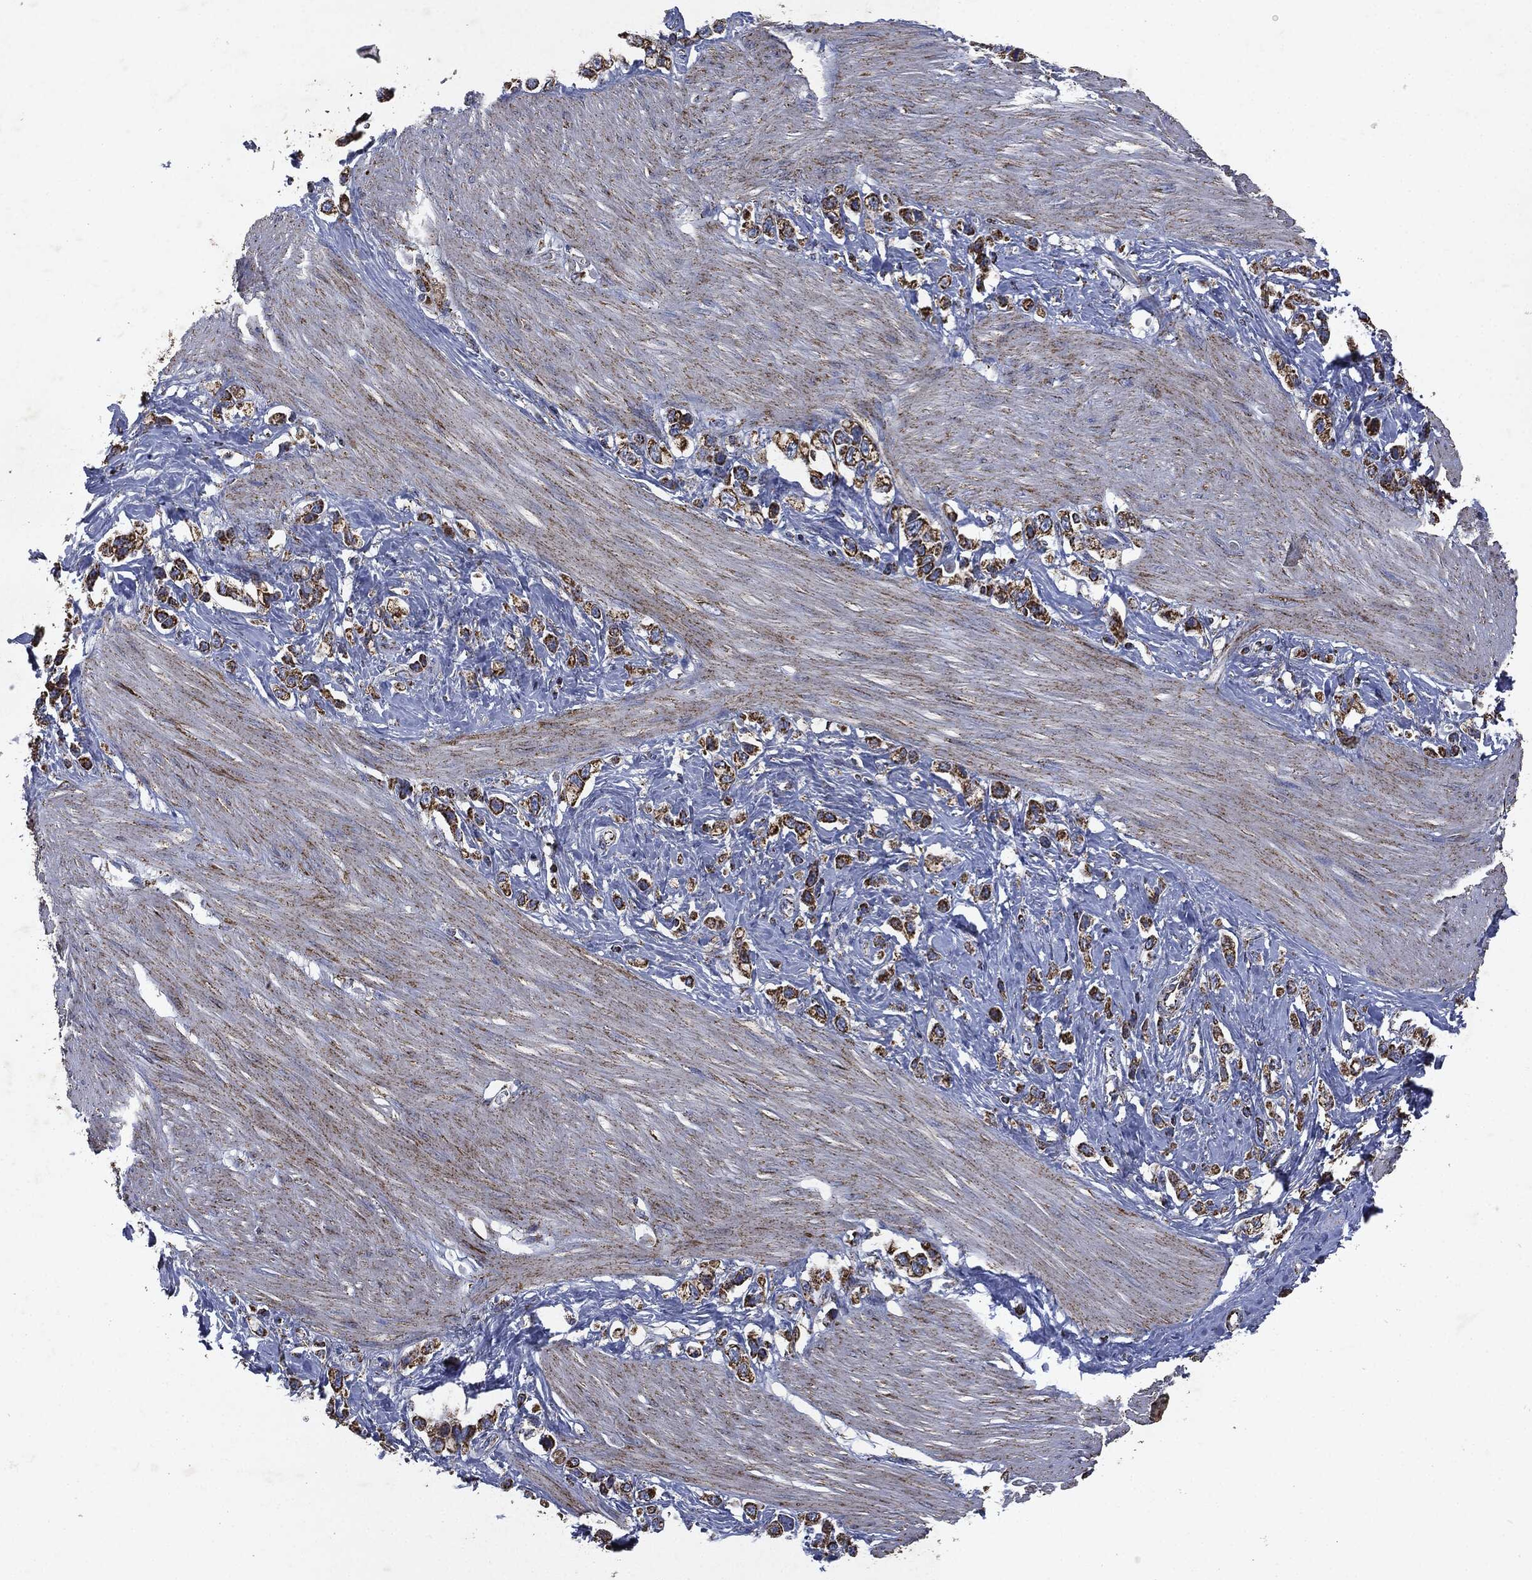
{"staining": {"intensity": "strong", "quantity": ">75%", "location": "cytoplasmic/membranous"}, "tissue": "stomach cancer", "cell_type": "Tumor cells", "image_type": "cancer", "snomed": [{"axis": "morphology", "description": "Normal tissue, NOS"}, {"axis": "morphology", "description": "Adenocarcinoma, NOS"}, {"axis": "morphology", "description": "Adenocarcinoma, High grade"}, {"axis": "topography", "description": "Stomach, upper"}, {"axis": "topography", "description": "Stomach"}], "caption": "A micrograph of human stomach cancer stained for a protein displays strong cytoplasmic/membranous brown staining in tumor cells.", "gene": "RYK", "patient": {"sex": "female", "age": 65}}